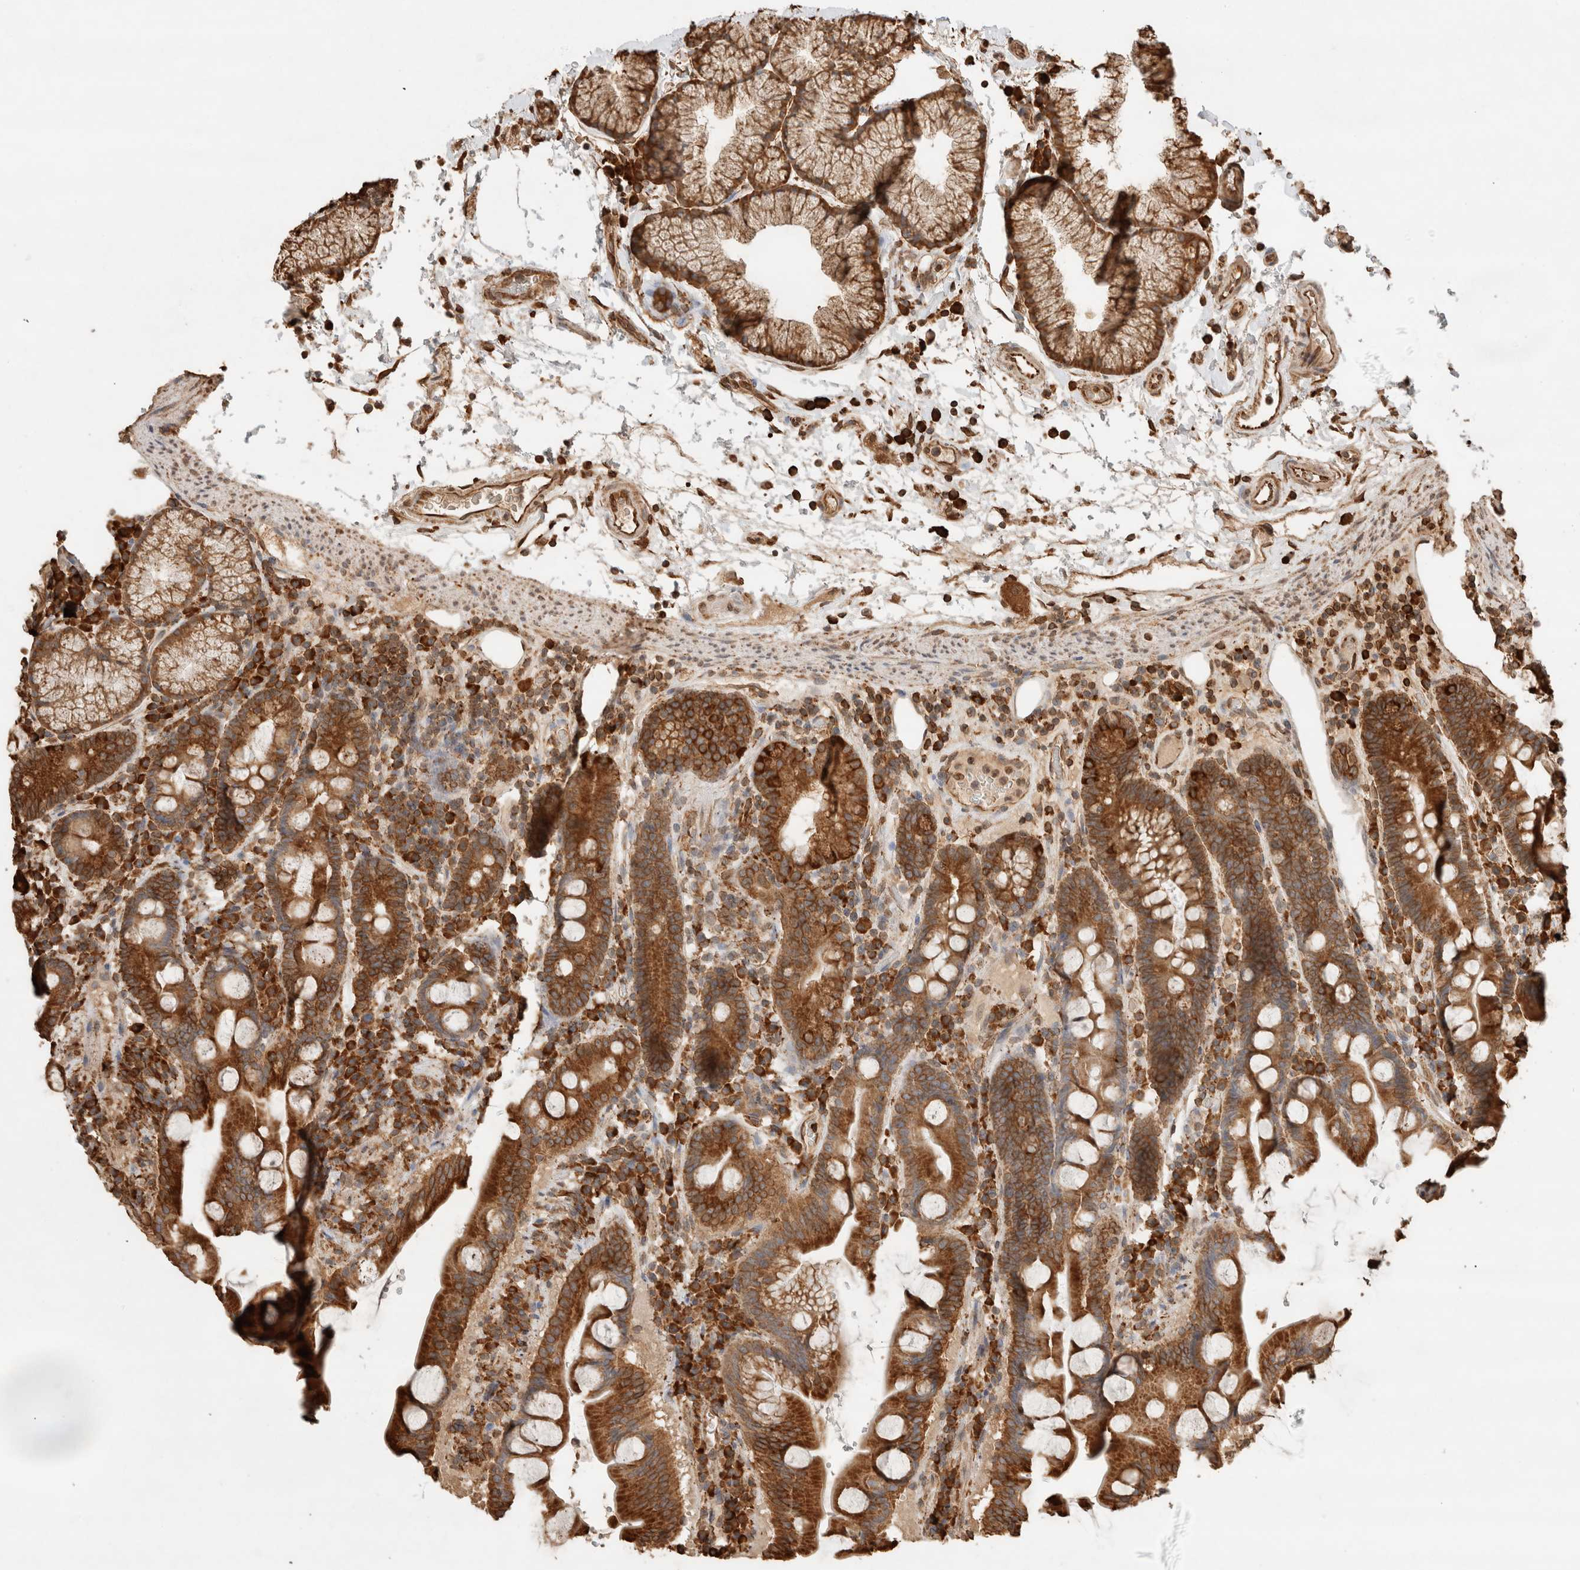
{"staining": {"intensity": "strong", "quantity": ">75%", "location": "cytoplasmic/membranous"}, "tissue": "duodenum", "cell_type": "Glandular cells", "image_type": "normal", "snomed": [{"axis": "morphology", "description": "Normal tissue, NOS"}, {"axis": "topography", "description": "Duodenum"}], "caption": "A photomicrograph of human duodenum stained for a protein displays strong cytoplasmic/membranous brown staining in glandular cells. (brown staining indicates protein expression, while blue staining denotes nuclei).", "gene": "ERAP1", "patient": {"sex": "male", "age": 54}}